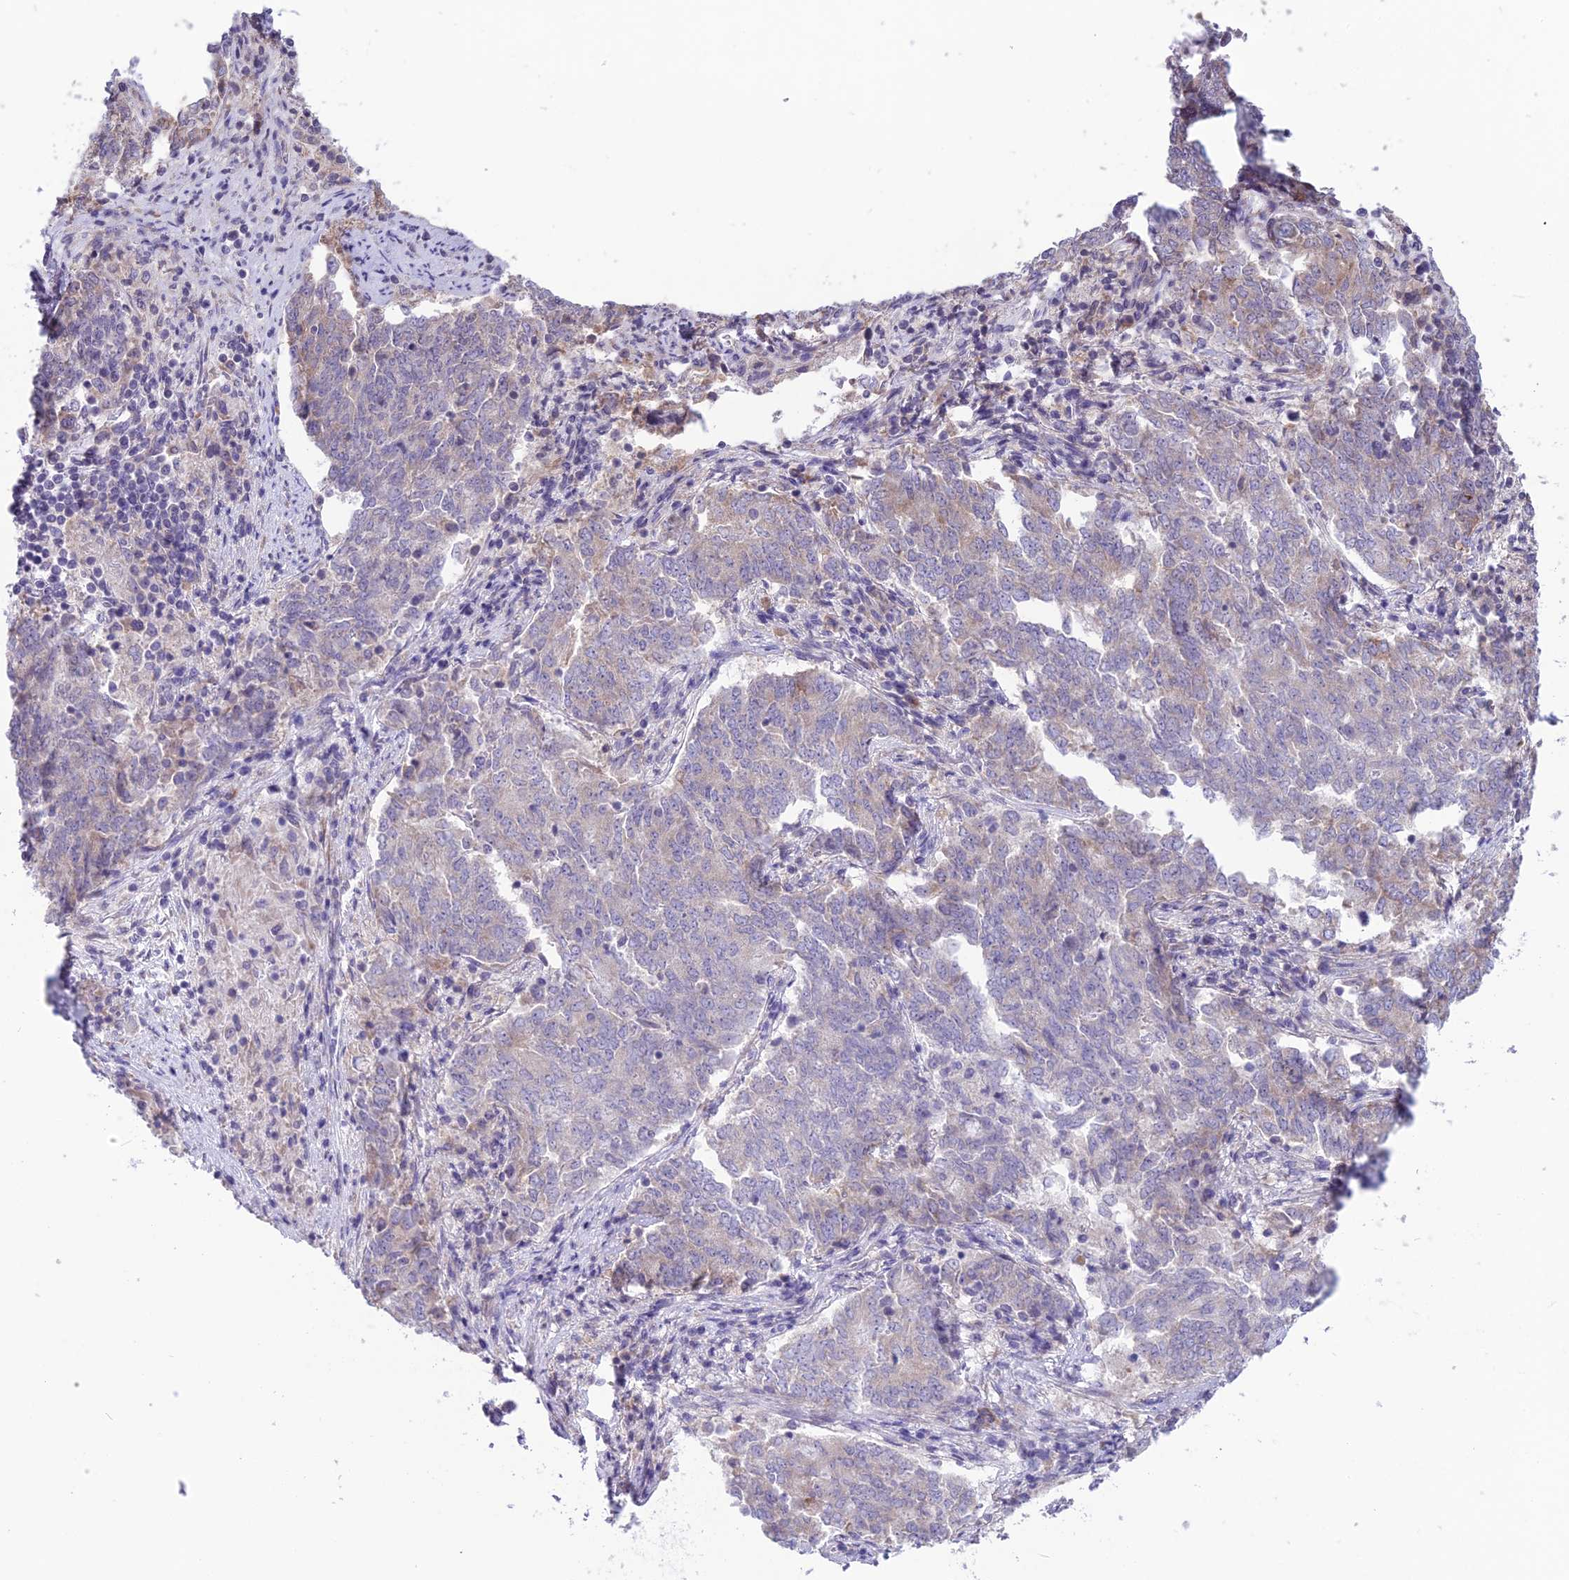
{"staining": {"intensity": "weak", "quantity": "<25%", "location": "cytoplasmic/membranous"}, "tissue": "endometrial cancer", "cell_type": "Tumor cells", "image_type": "cancer", "snomed": [{"axis": "morphology", "description": "Adenocarcinoma, NOS"}, {"axis": "topography", "description": "Endometrium"}], "caption": "The immunohistochemistry micrograph has no significant staining in tumor cells of endometrial adenocarcinoma tissue.", "gene": "RPS26", "patient": {"sex": "female", "age": 80}}